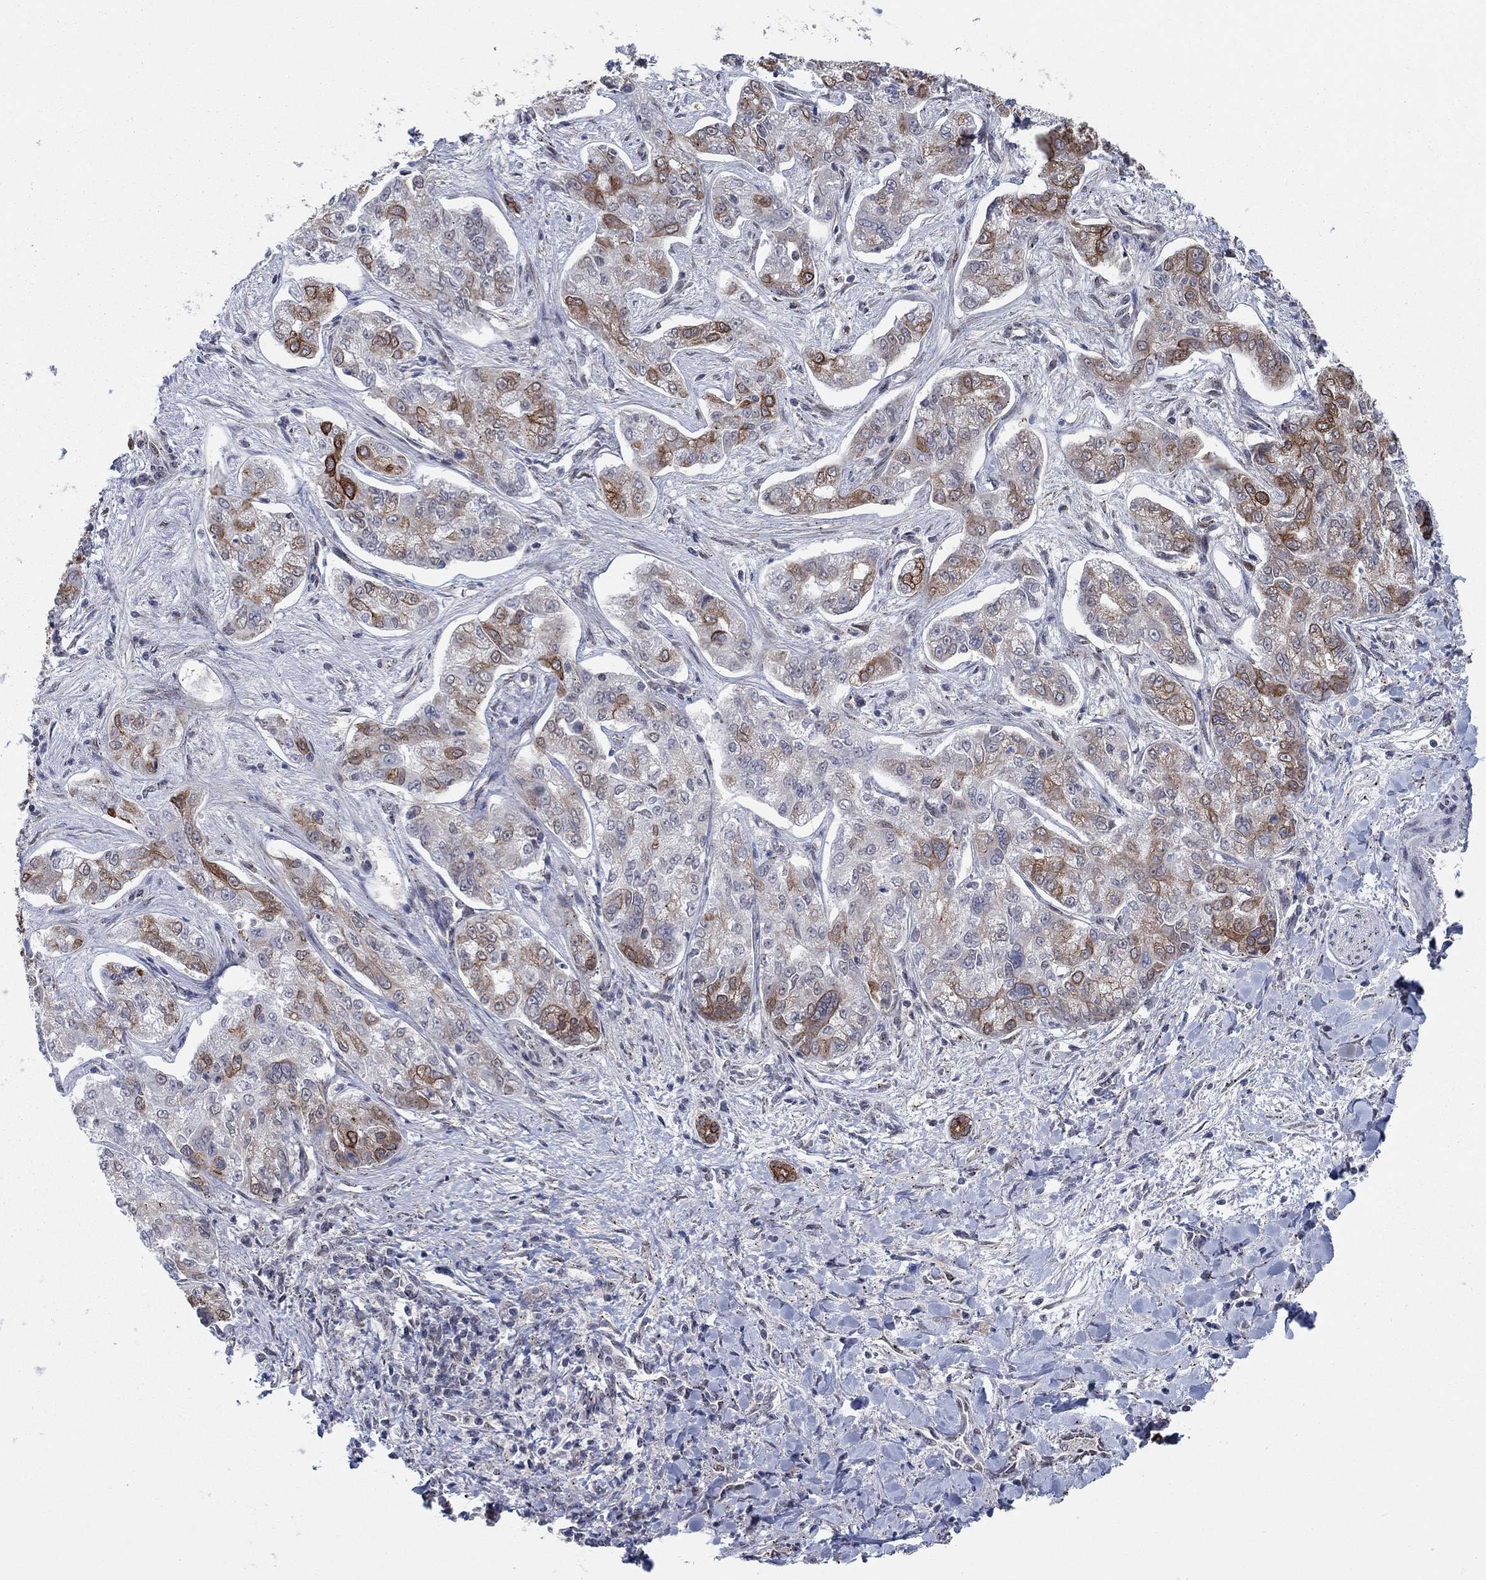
{"staining": {"intensity": "strong", "quantity": "25%-75%", "location": "cytoplasmic/membranous,nuclear"}, "tissue": "liver cancer", "cell_type": "Tumor cells", "image_type": "cancer", "snomed": [{"axis": "morphology", "description": "Cholangiocarcinoma"}, {"axis": "topography", "description": "Liver"}], "caption": "Tumor cells show high levels of strong cytoplasmic/membranous and nuclear staining in about 25%-75% of cells in liver cancer (cholangiocarcinoma).", "gene": "SH3RF1", "patient": {"sex": "female", "age": 47}}